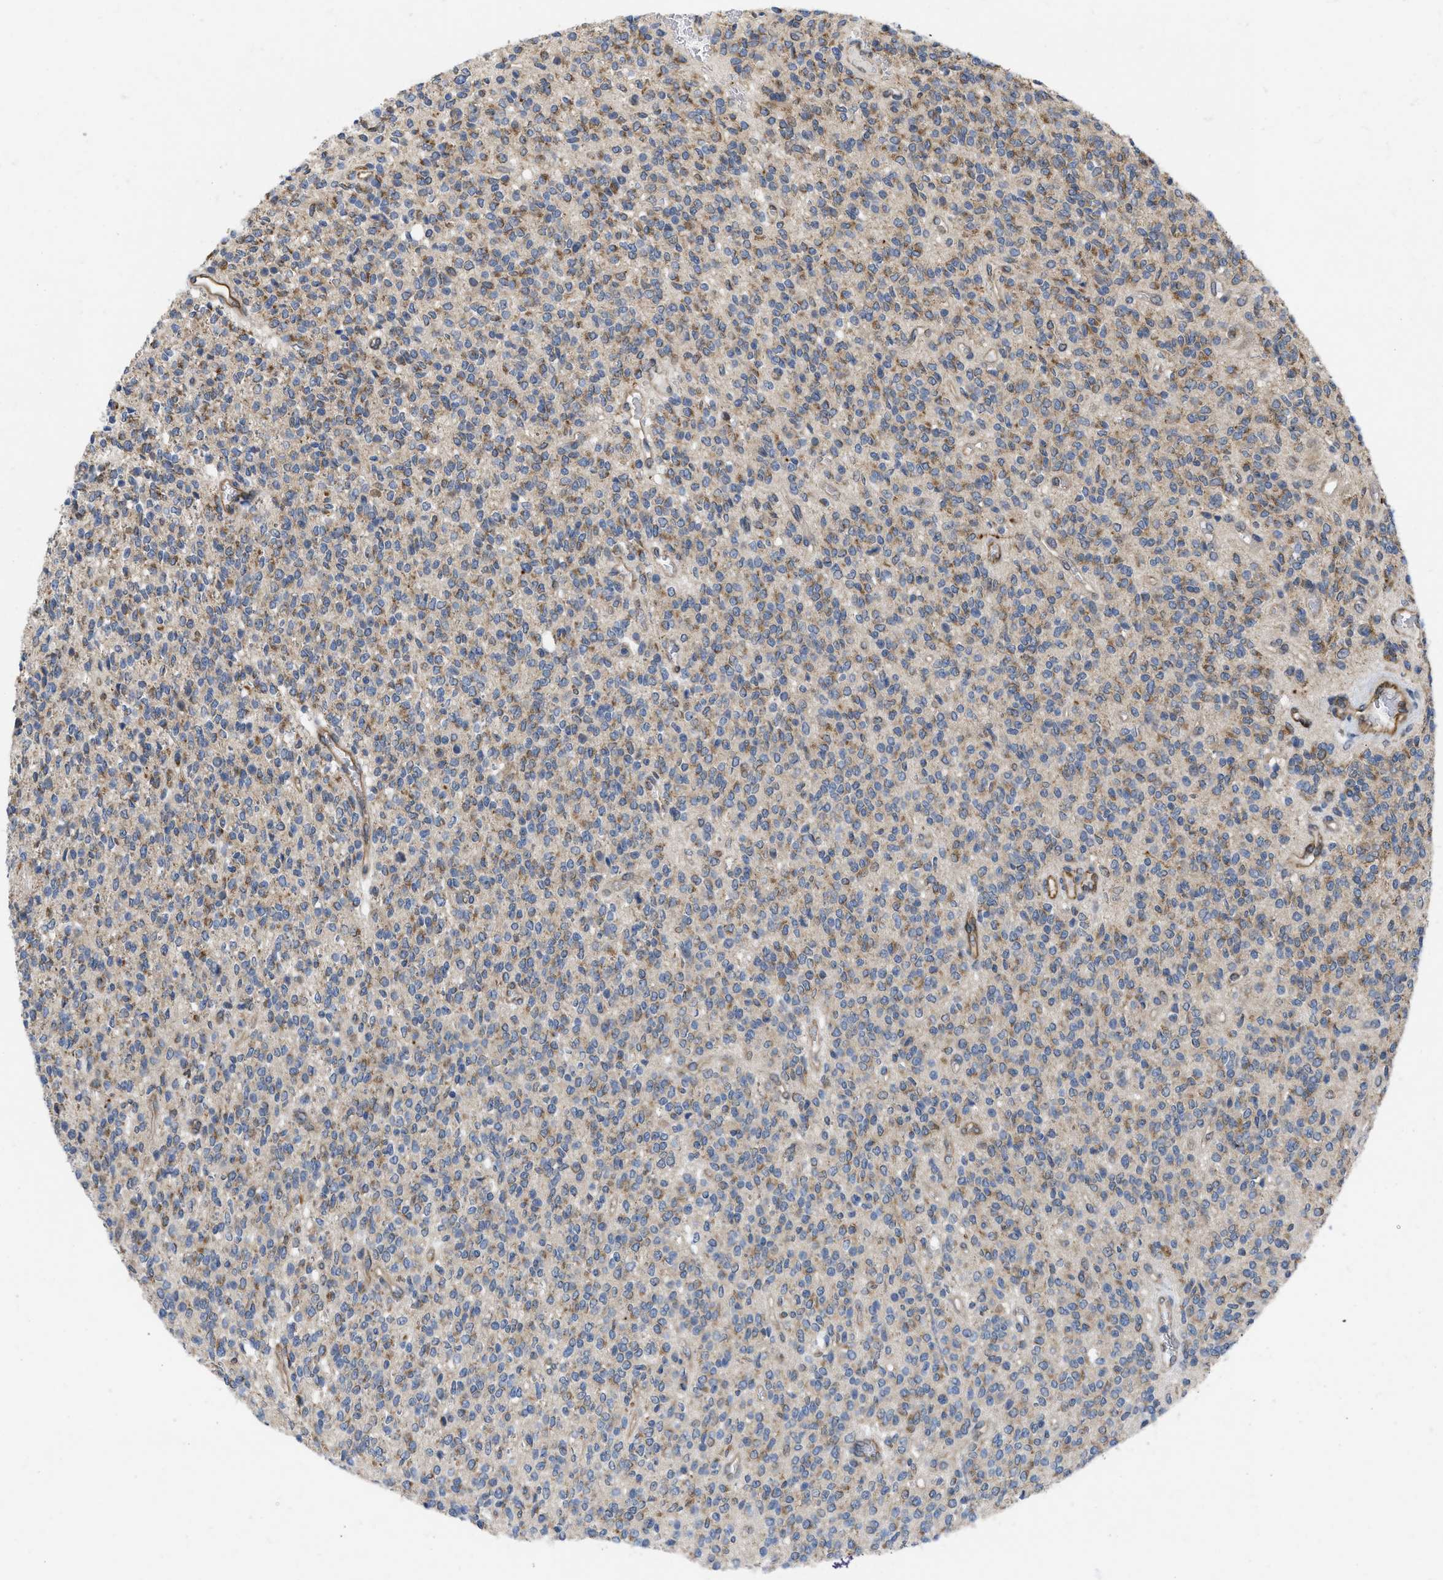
{"staining": {"intensity": "moderate", "quantity": ">75%", "location": "cytoplasmic/membranous"}, "tissue": "glioma", "cell_type": "Tumor cells", "image_type": "cancer", "snomed": [{"axis": "morphology", "description": "Glioma, malignant, High grade"}, {"axis": "topography", "description": "Brain"}], "caption": "The image exhibits a brown stain indicating the presence of a protein in the cytoplasmic/membranous of tumor cells in glioma. (DAB IHC with brightfield microscopy, high magnification).", "gene": "EOGT", "patient": {"sex": "male", "age": 34}}